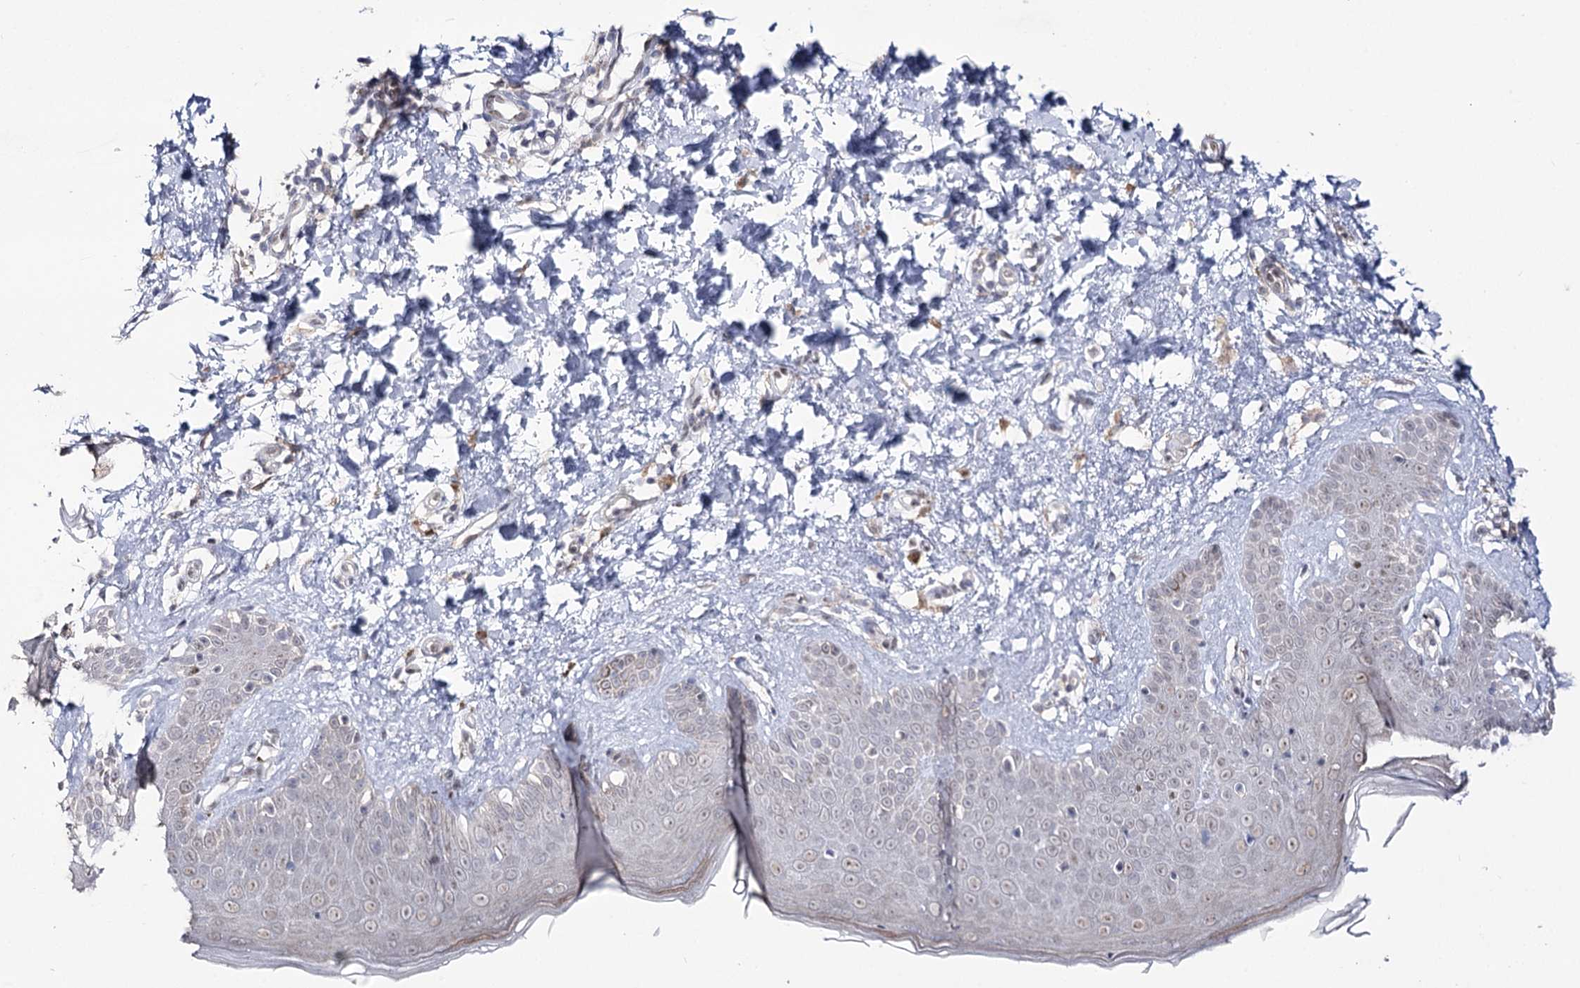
{"staining": {"intensity": "negative", "quantity": "none", "location": "none"}, "tissue": "skin", "cell_type": "Fibroblasts", "image_type": "normal", "snomed": [{"axis": "morphology", "description": "Normal tissue, NOS"}, {"axis": "topography", "description": "Skin"}], "caption": "Human skin stained for a protein using immunohistochemistry displays no expression in fibroblasts.", "gene": "VGLL4", "patient": {"sex": "male", "age": 52}}